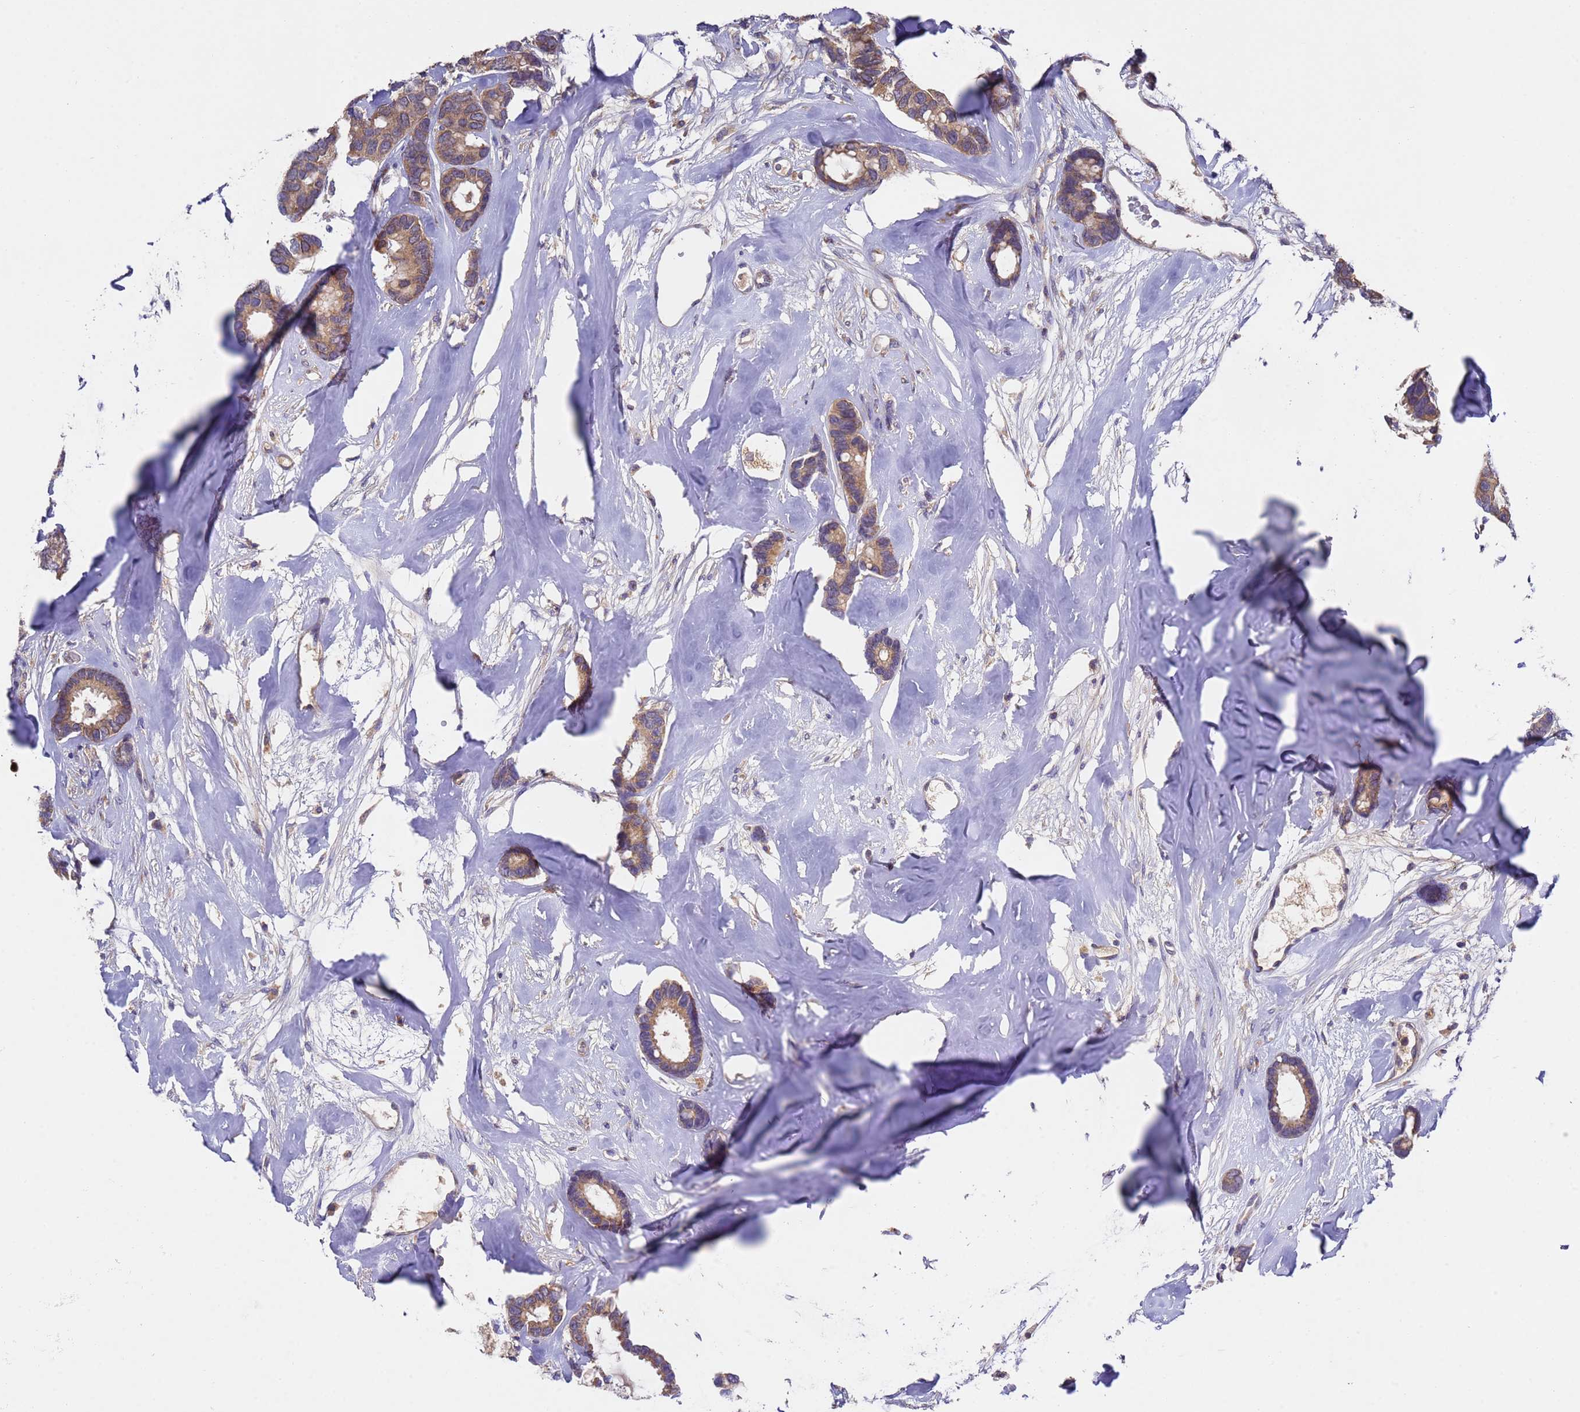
{"staining": {"intensity": "moderate", "quantity": ">75%", "location": "cytoplasmic/membranous"}, "tissue": "breast cancer", "cell_type": "Tumor cells", "image_type": "cancer", "snomed": [{"axis": "morphology", "description": "Duct carcinoma"}, {"axis": "topography", "description": "Breast"}], "caption": "Invasive ductal carcinoma (breast) stained for a protein displays moderate cytoplasmic/membranous positivity in tumor cells.", "gene": "DCAF12L2", "patient": {"sex": "female", "age": 87}}